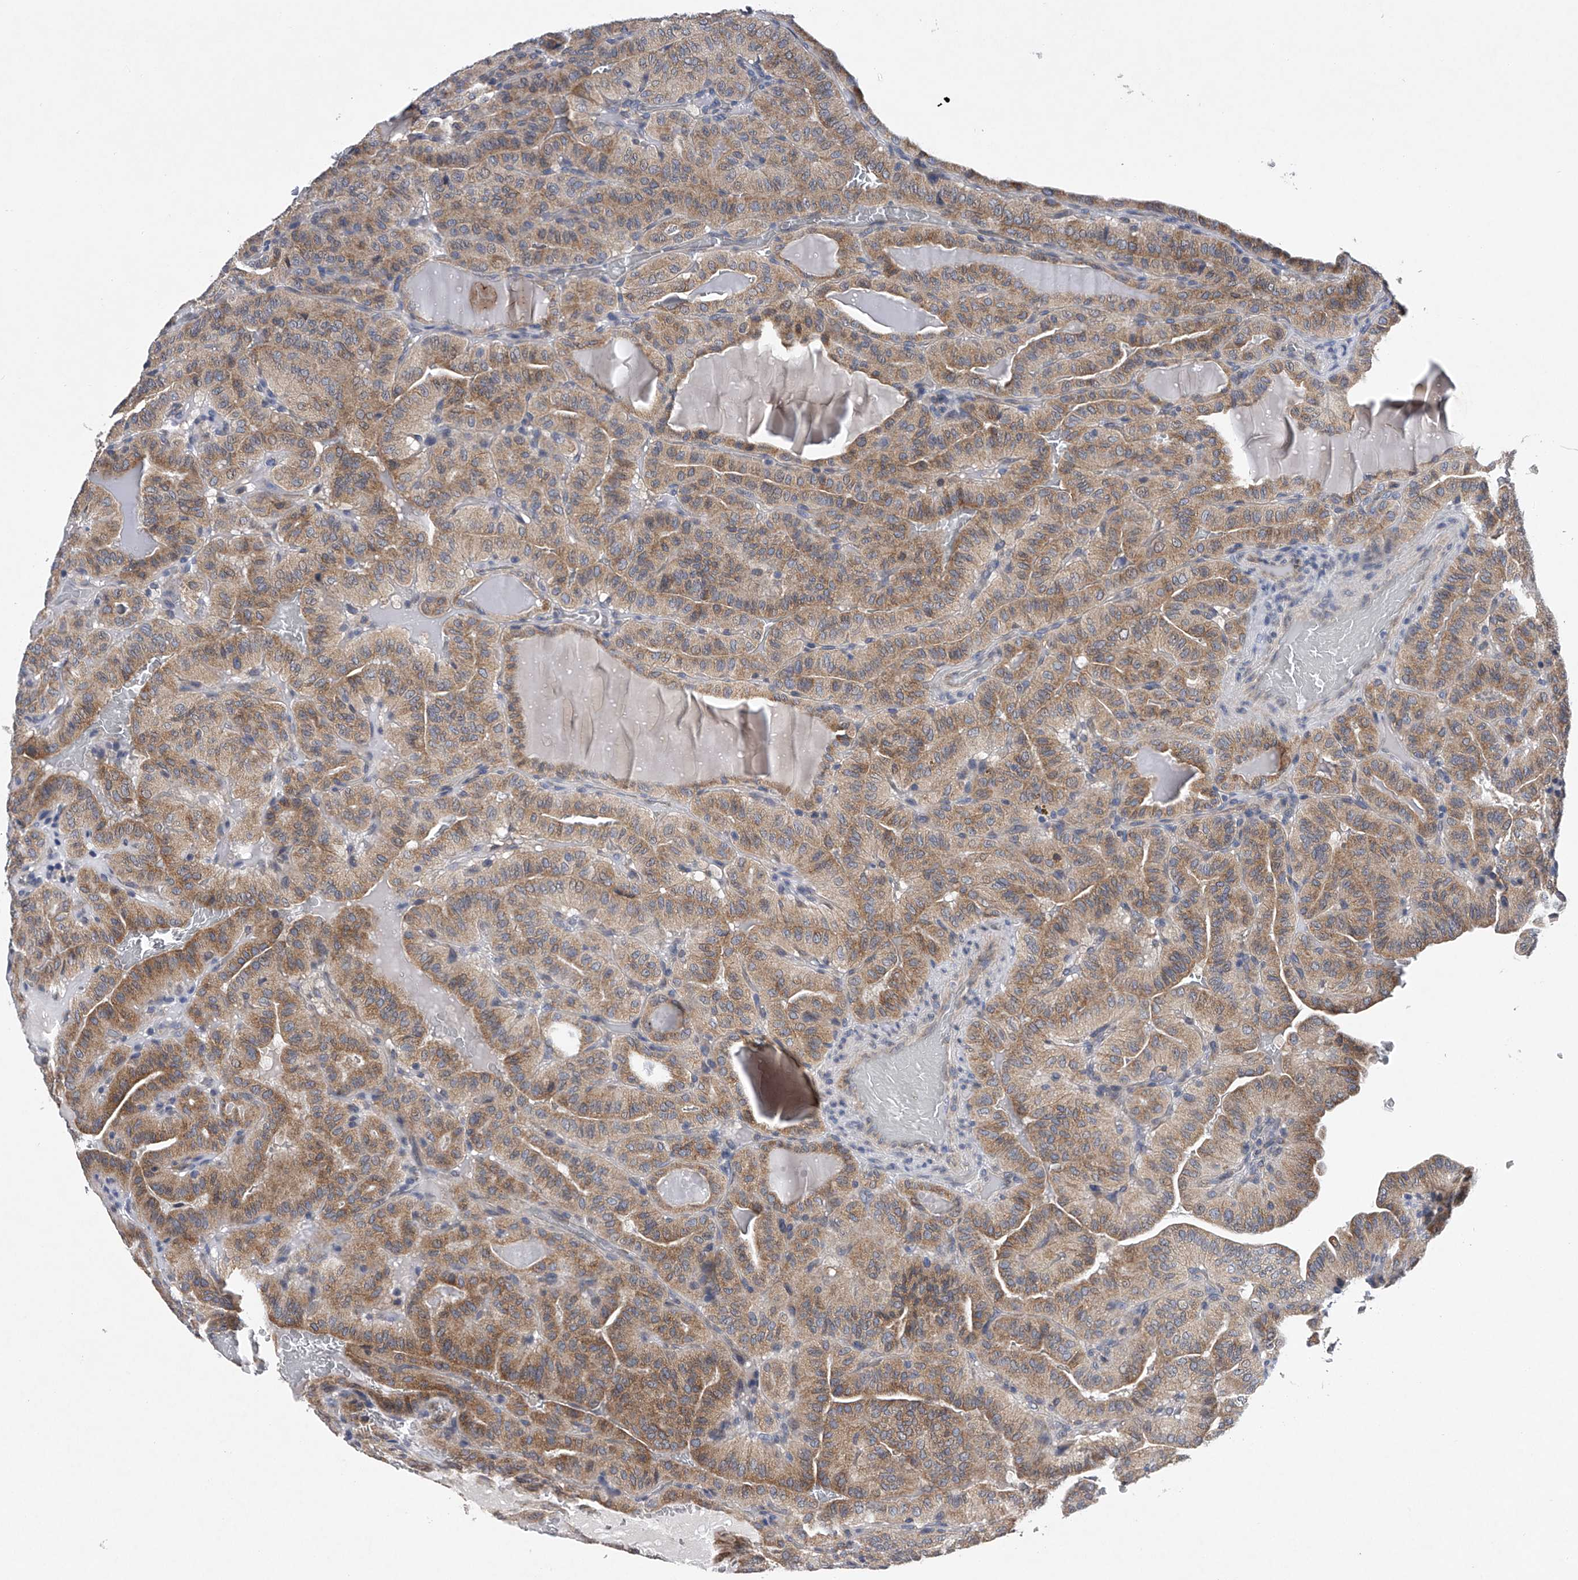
{"staining": {"intensity": "moderate", "quantity": ">75%", "location": "cytoplasmic/membranous"}, "tissue": "thyroid cancer", "cell_type": "Tumor cells", "image_type": "cancer", "snomed": [{"axis": "morphology", "description": "Papillary adenocarcinoma, NOS"}, {"axis": "topography", "description": "Thyroid gland"}], "caption": "Thyroid cancer (papillary adenocarcinoma) stained for a protein demonstrates moderate cytoplasmic/membranous positivity in tumor cells.", "gene": "RNF5", "patient": {"sex": "male", "age": 77}}